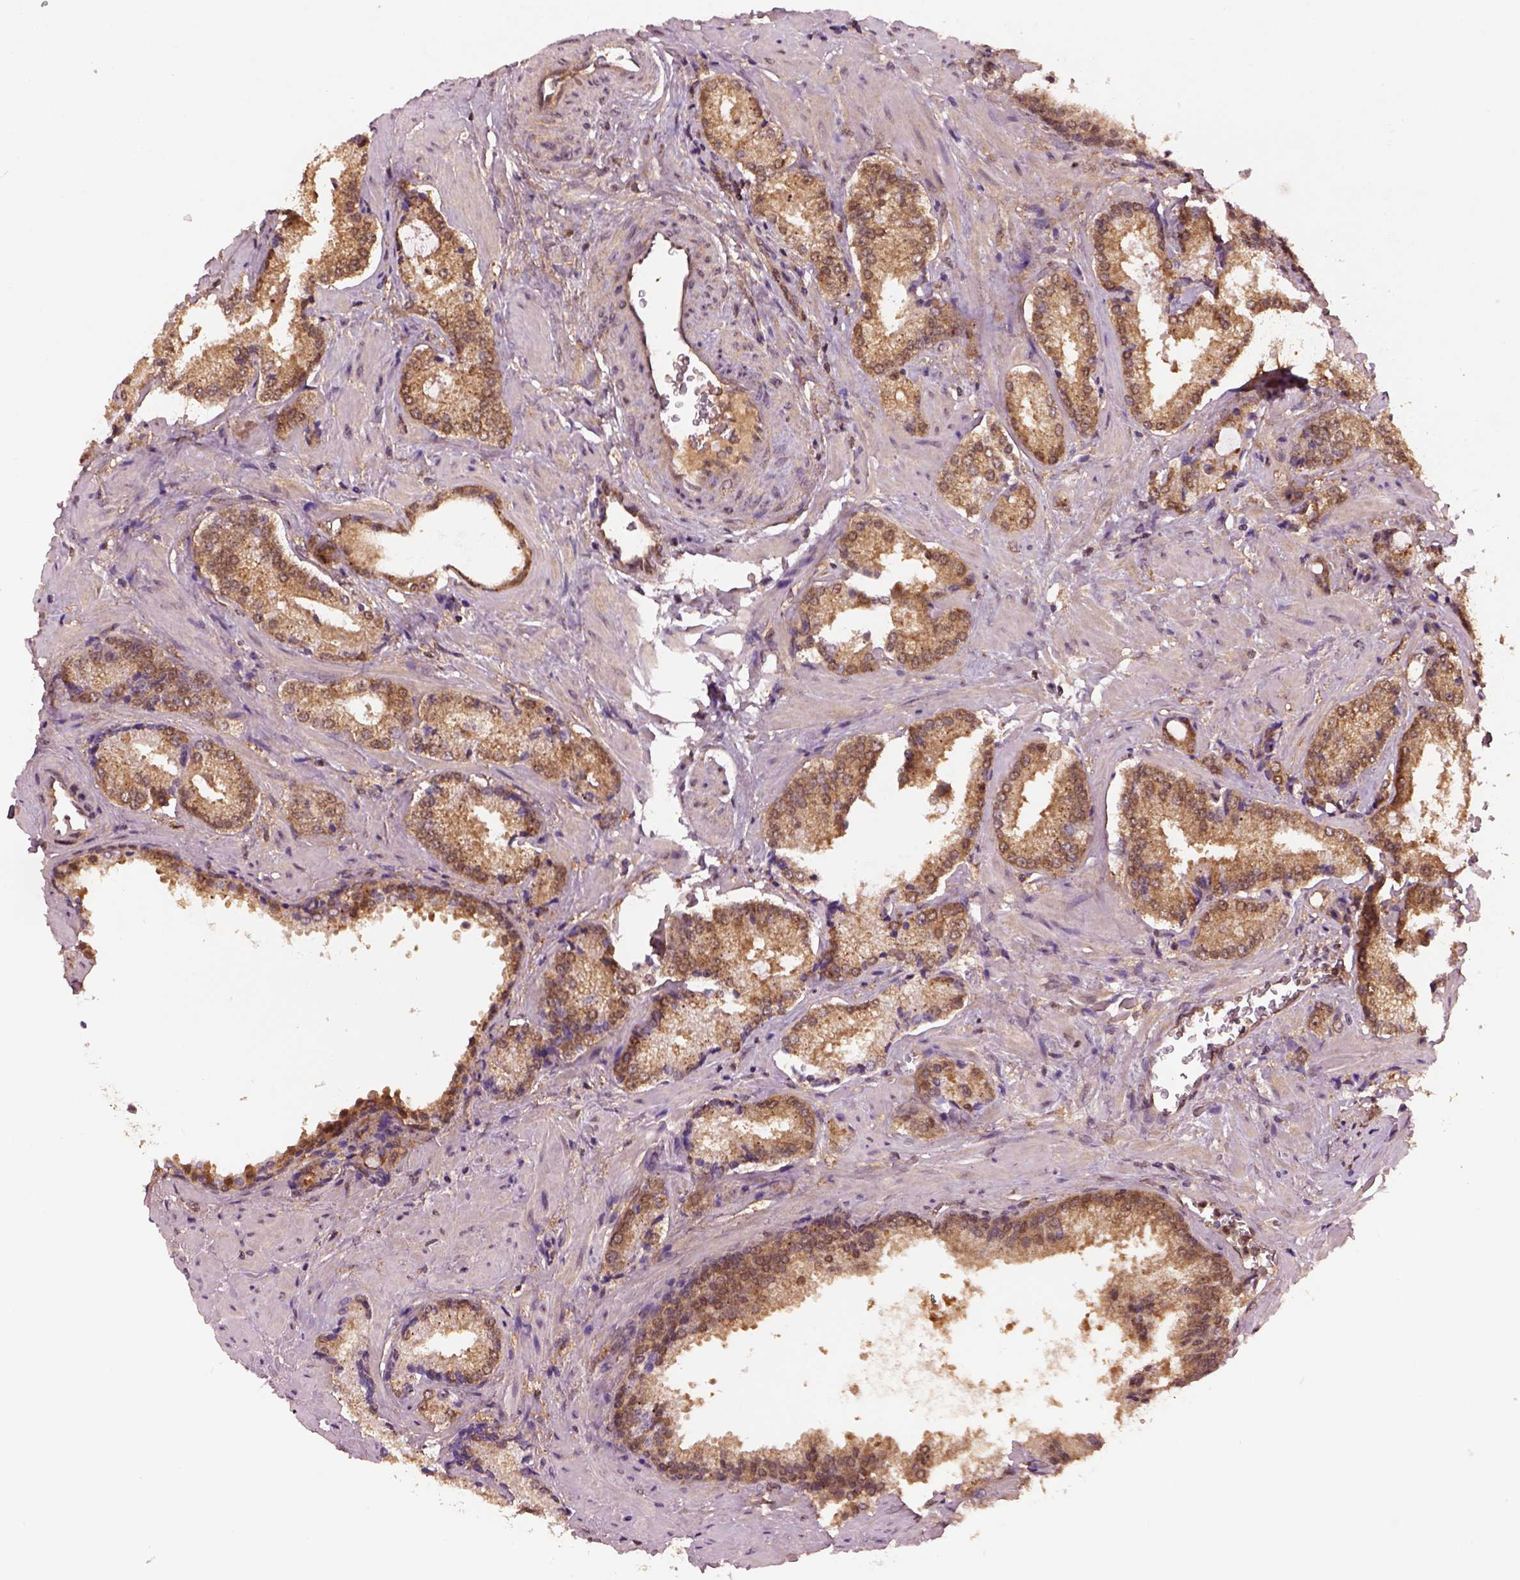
{"staining": {"intensity": "moderate", "quantity": ">75%", "location": "cytoplasmic/membranous"}, "tissue": "prostate cancer", "cell_type": "Tumor cells", "image_type": "cancer", "snomed": [{"axis": "morphology", "description": "Adenocarcinoma, Low grade"}, {"axis": "topography", "description": "Prostate"}], "caption": "This image exhibits IHC staining of prostate cancer, with medium moderate cytoplasmic/membranous staining in approximately >75% of tumor cells.", "gene": "MDP1", "patient": {"sex": "male", "age": 56}}